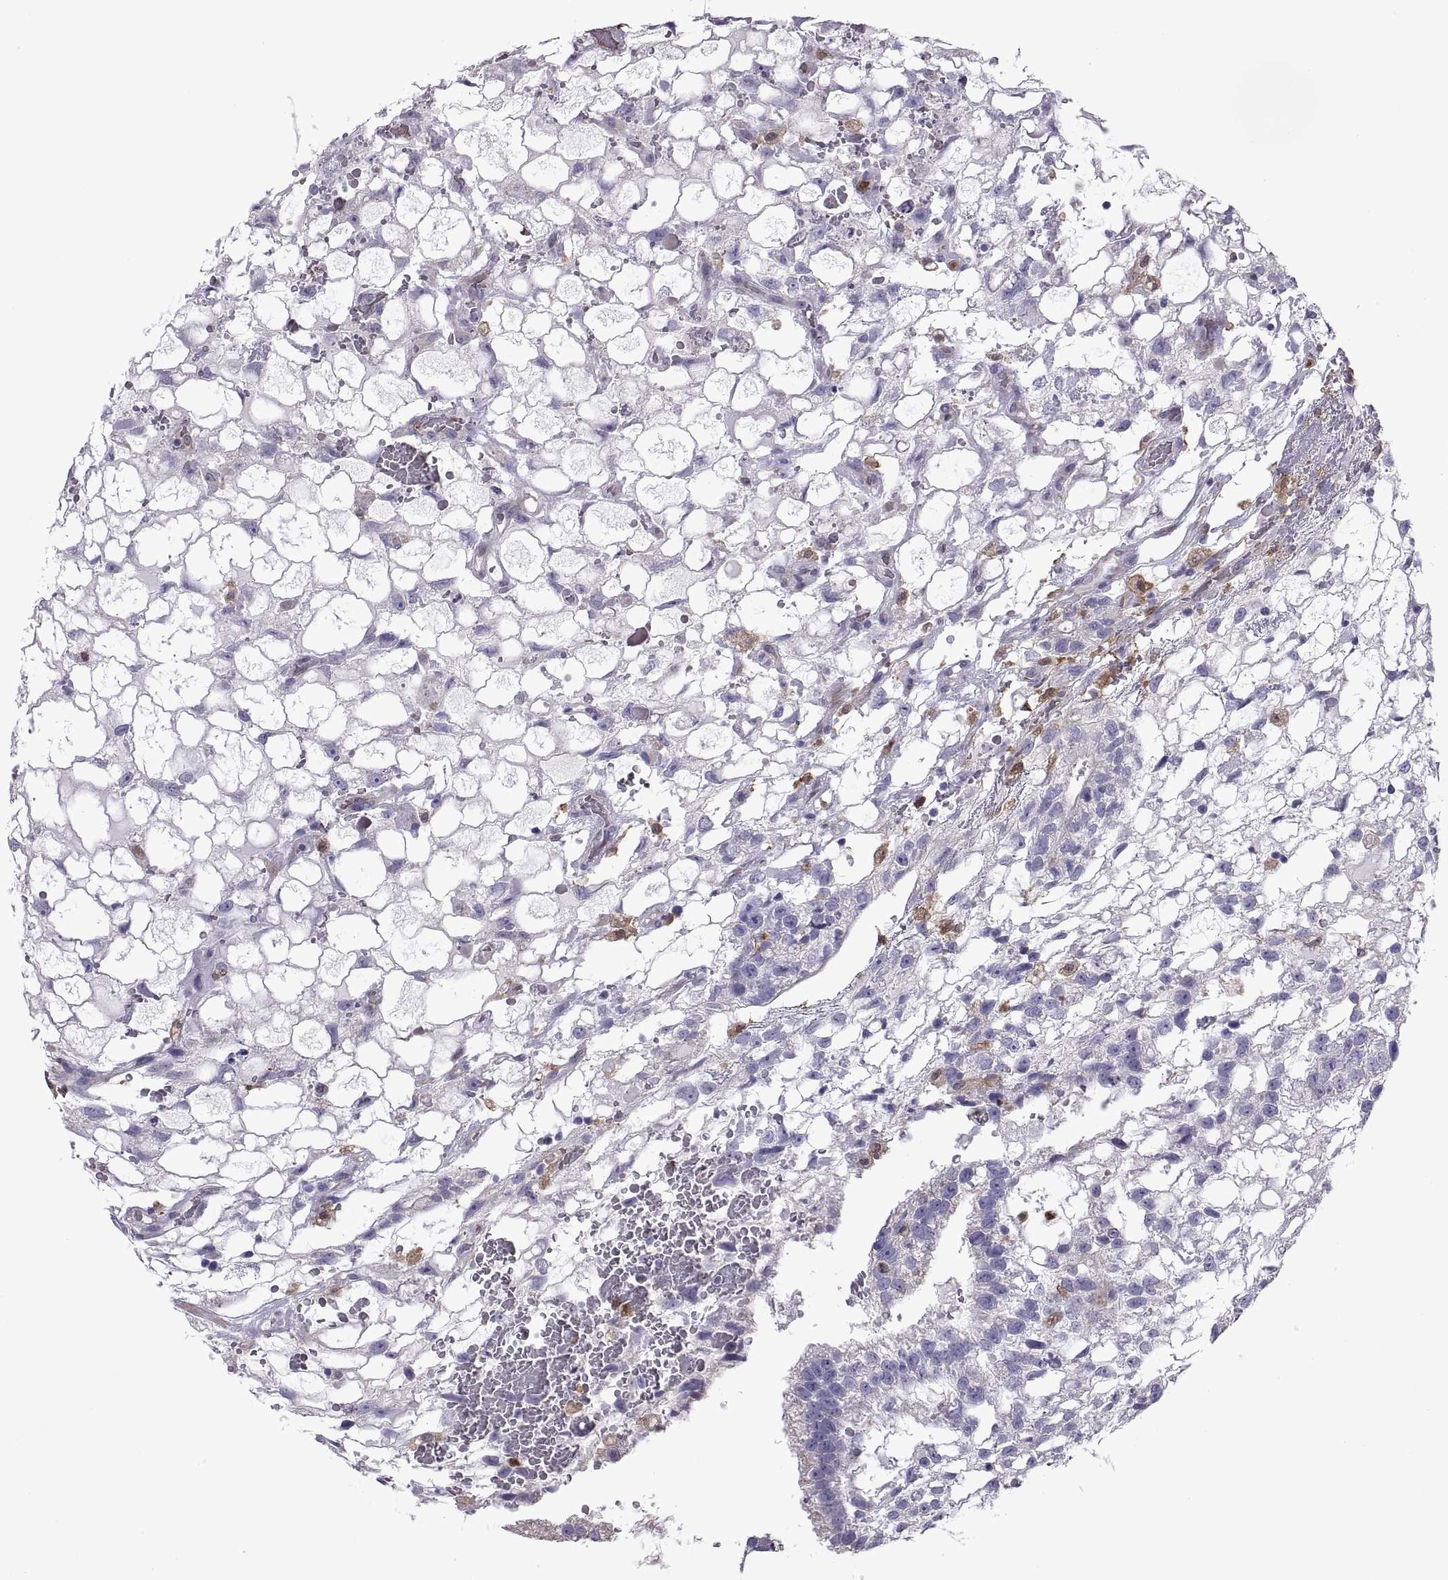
{"staining": {"intensity": "negative", "quantity": "none", "location": "none"}, "tissue": "testis cancer", "cell_type": "Tumor cells", "image_type": "cancer", "snomed": [{"axis": "morphology", "description": "Normal tissue, NOS"}, {"axis": "morphology", "description": "Carcinoma, Embryonal, NOS"}, {"axis": "topography", "description": "Testis"}, {"axis": "topography", "description": "Epididymis"}], "caption": "Testis embryonal carcinoma was stained to show a protein in brown. There is no significant positivity in tumor cells. (Brightfield microscopy of DAB (3,3'-diaminobenzidine) immunohistochemistry (IHC) at high magnification).", "gene": "DOK3", "patient": {"sex": "male", "age": 32}}